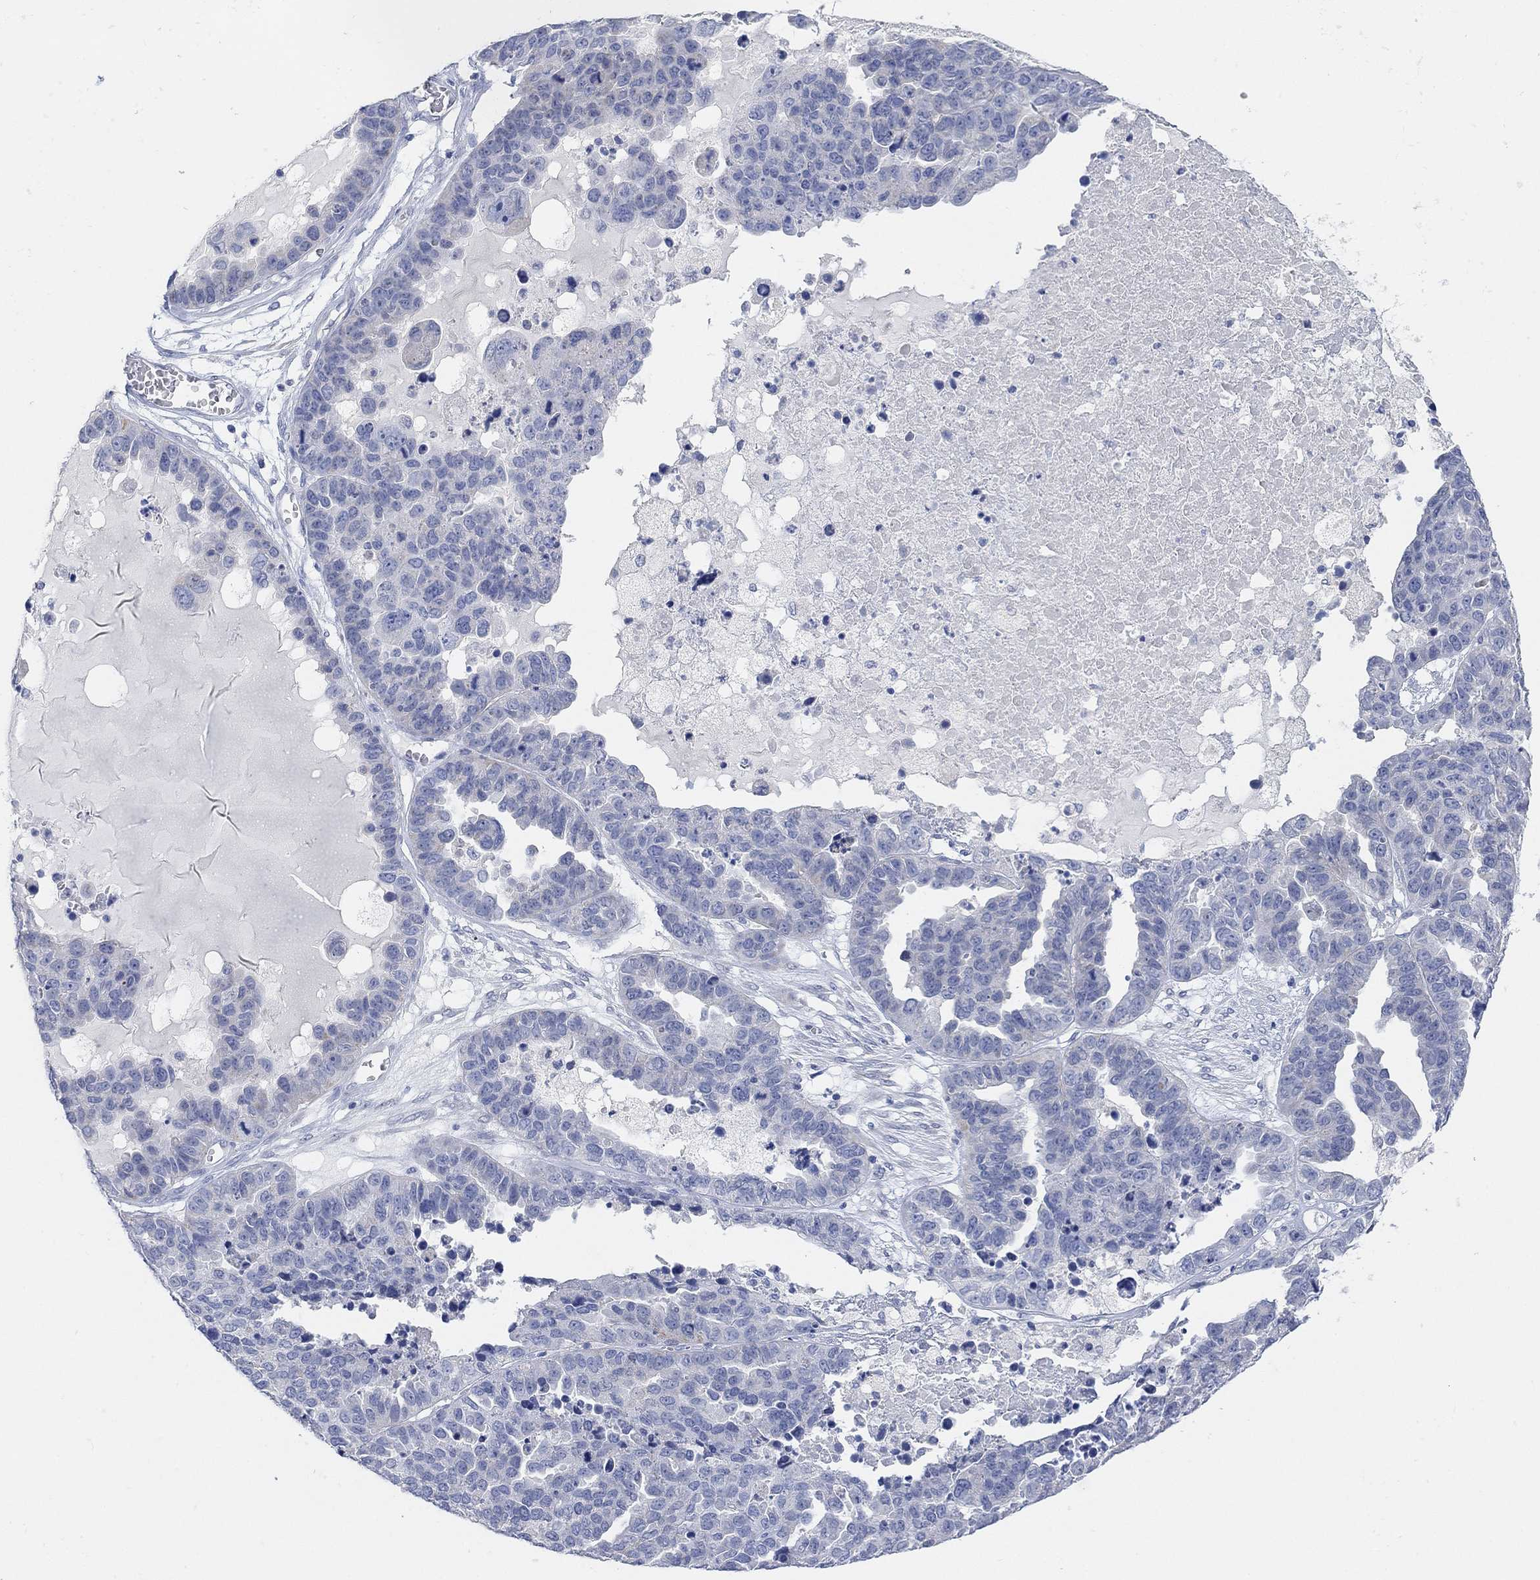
{"staining": {"intensity": "negative", "quantity": "none", "location": "none"}, "tissue": "ovarian cancer", "cell_type": "Tumor cells", "image_type": "cancer", "snomed": [{"axis": "morphology", "description": "Cystadenocarcinoma, serous, NOS"}, {"axis": "topography", "description": "Ovary"}], "caption": "Immunohistochemistry (IHC) micrograph of neoplastic tissue: ovarian serous cystadenocarcinoma stained with DAB demonstrates no significant protein staining in tumor cells. (DAB IHC, high magnification).", "gene": "VAT1L", "patient": {"sex": "female", "age": 87}}